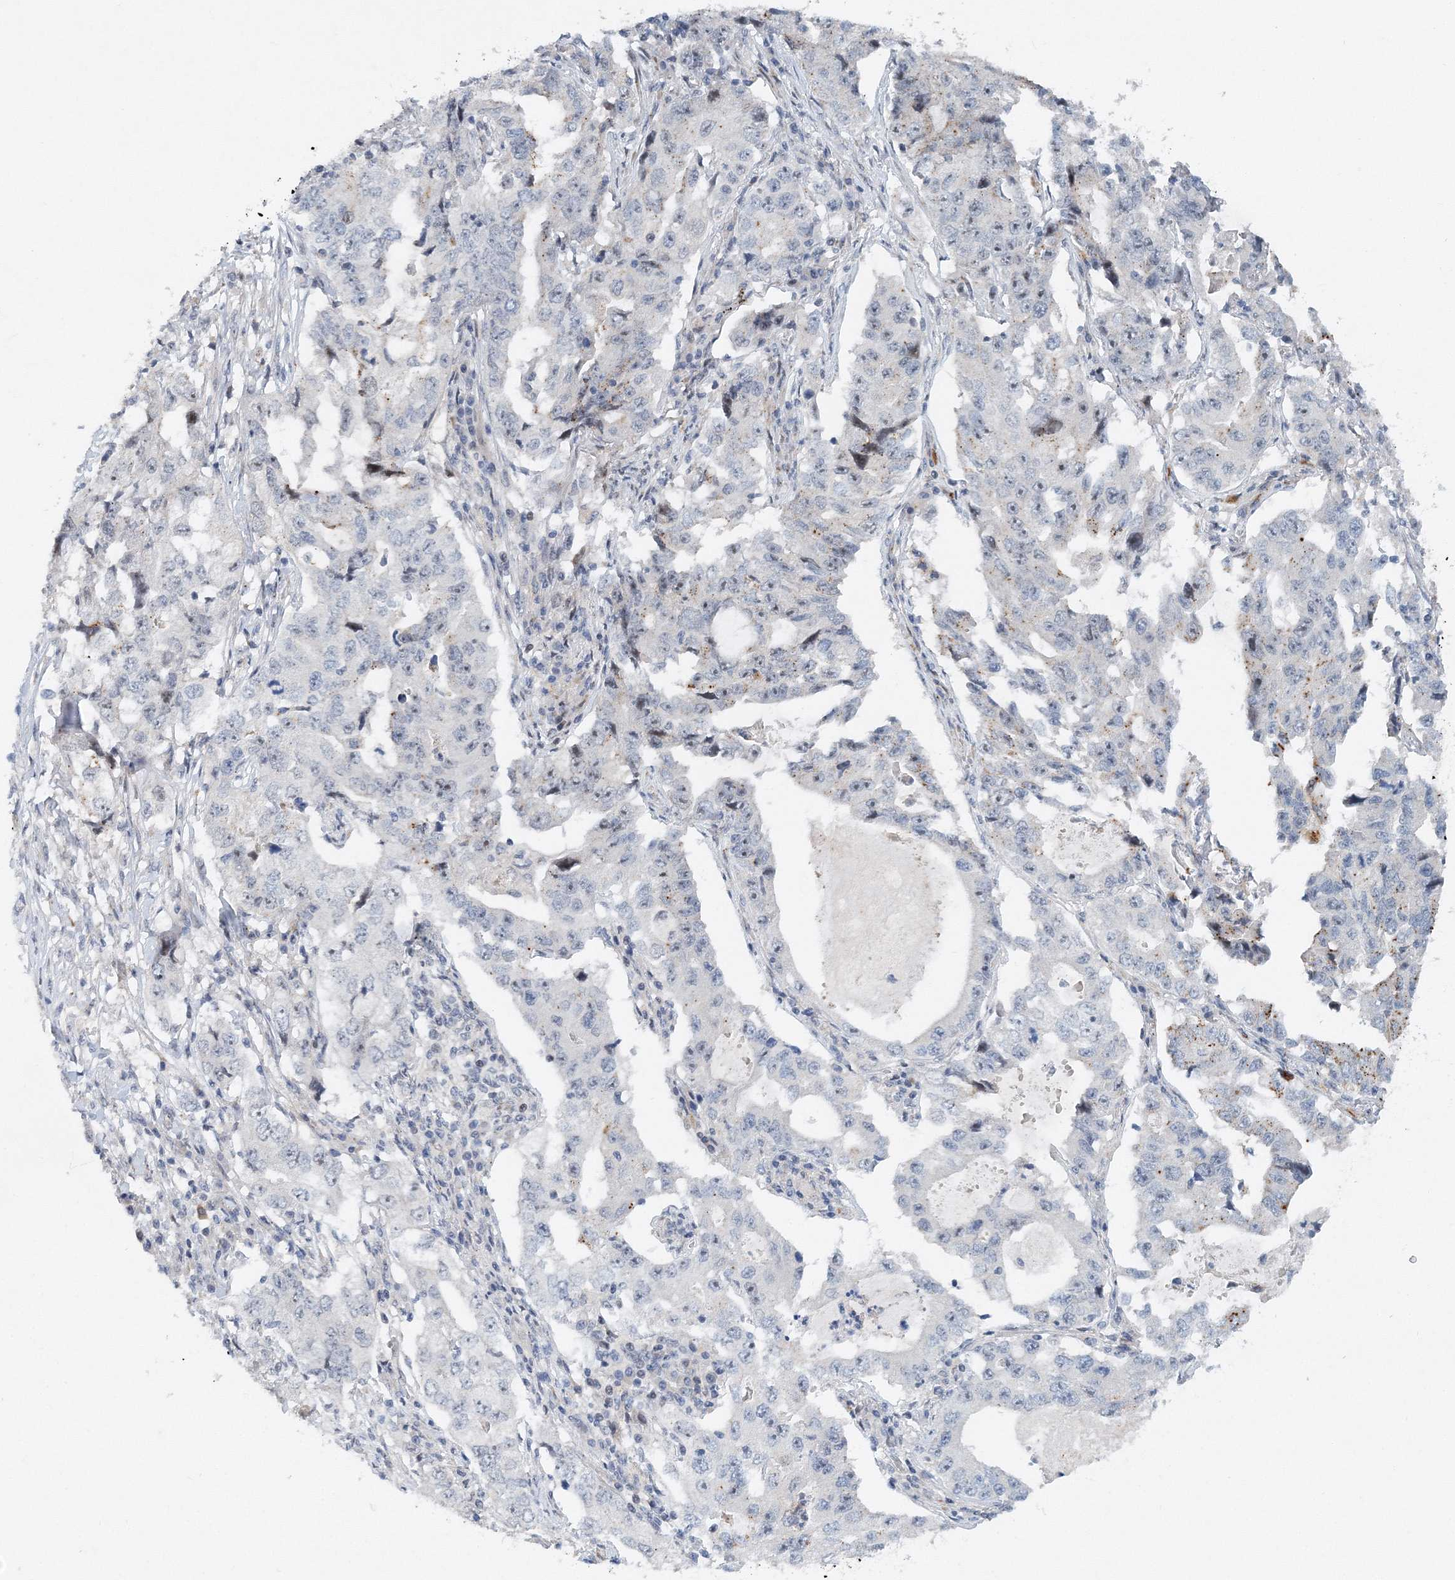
{"staining": {"intensity": "negative", "quantity": "none", "location": "none"}, "tissue": "lung cancer", "cell_type": "Tumor cells", "image_type": "cancer", "snomed": [{"axis": "morphology", "description": "Adenocarcinoma, NOS"}, {"axis": "topography", "description": "Lung"}], "caption": "This is a image of immunohistochemistry (IHC) staining of lung cancer (adenocarcinoma), which shows no staining in tumor cells.", "gene": "UIMC1", "patient": {"sex": "female", "age": 51}}